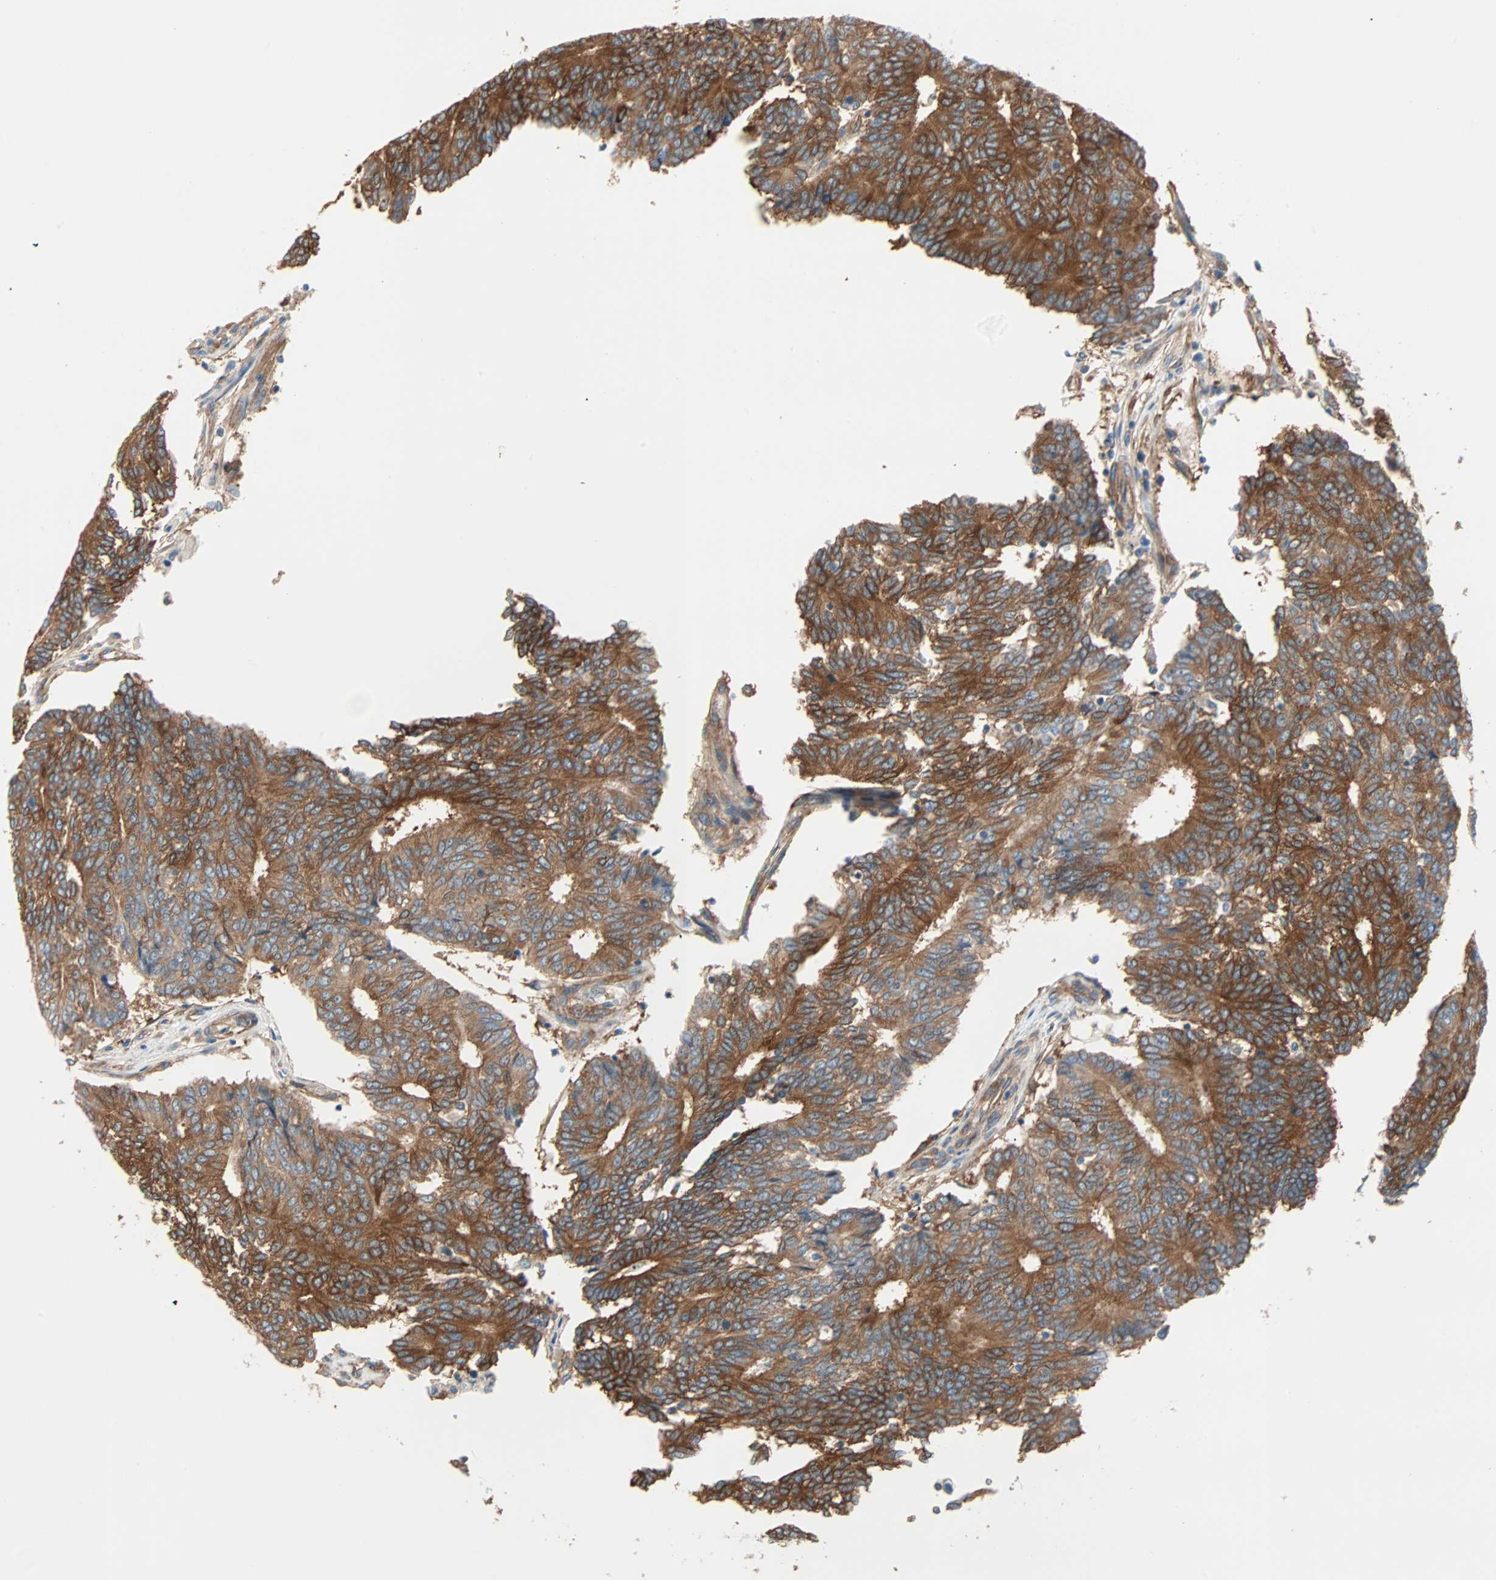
{"staining": {"intensity": "strong", "quantity": ">75%", "location": "cytoplasmic/membranous"}, "tissue": "prostate cancer", "cell_type": "Tumor cells", "image_type": "cancer", "snomed": [{"axis": "morphology", "description": "Adenocarcinoma, High grade"}, {"axis": "topography", "description": "Prostate"}], "caption": "Immunohistochemical staining of human prostate cancer shows high levels of strong cytoplasmic/membranous expression in about >75% of tumor cells.", "gene": "EPB41L2", "patient": {"sex": "male", "age": 55}}